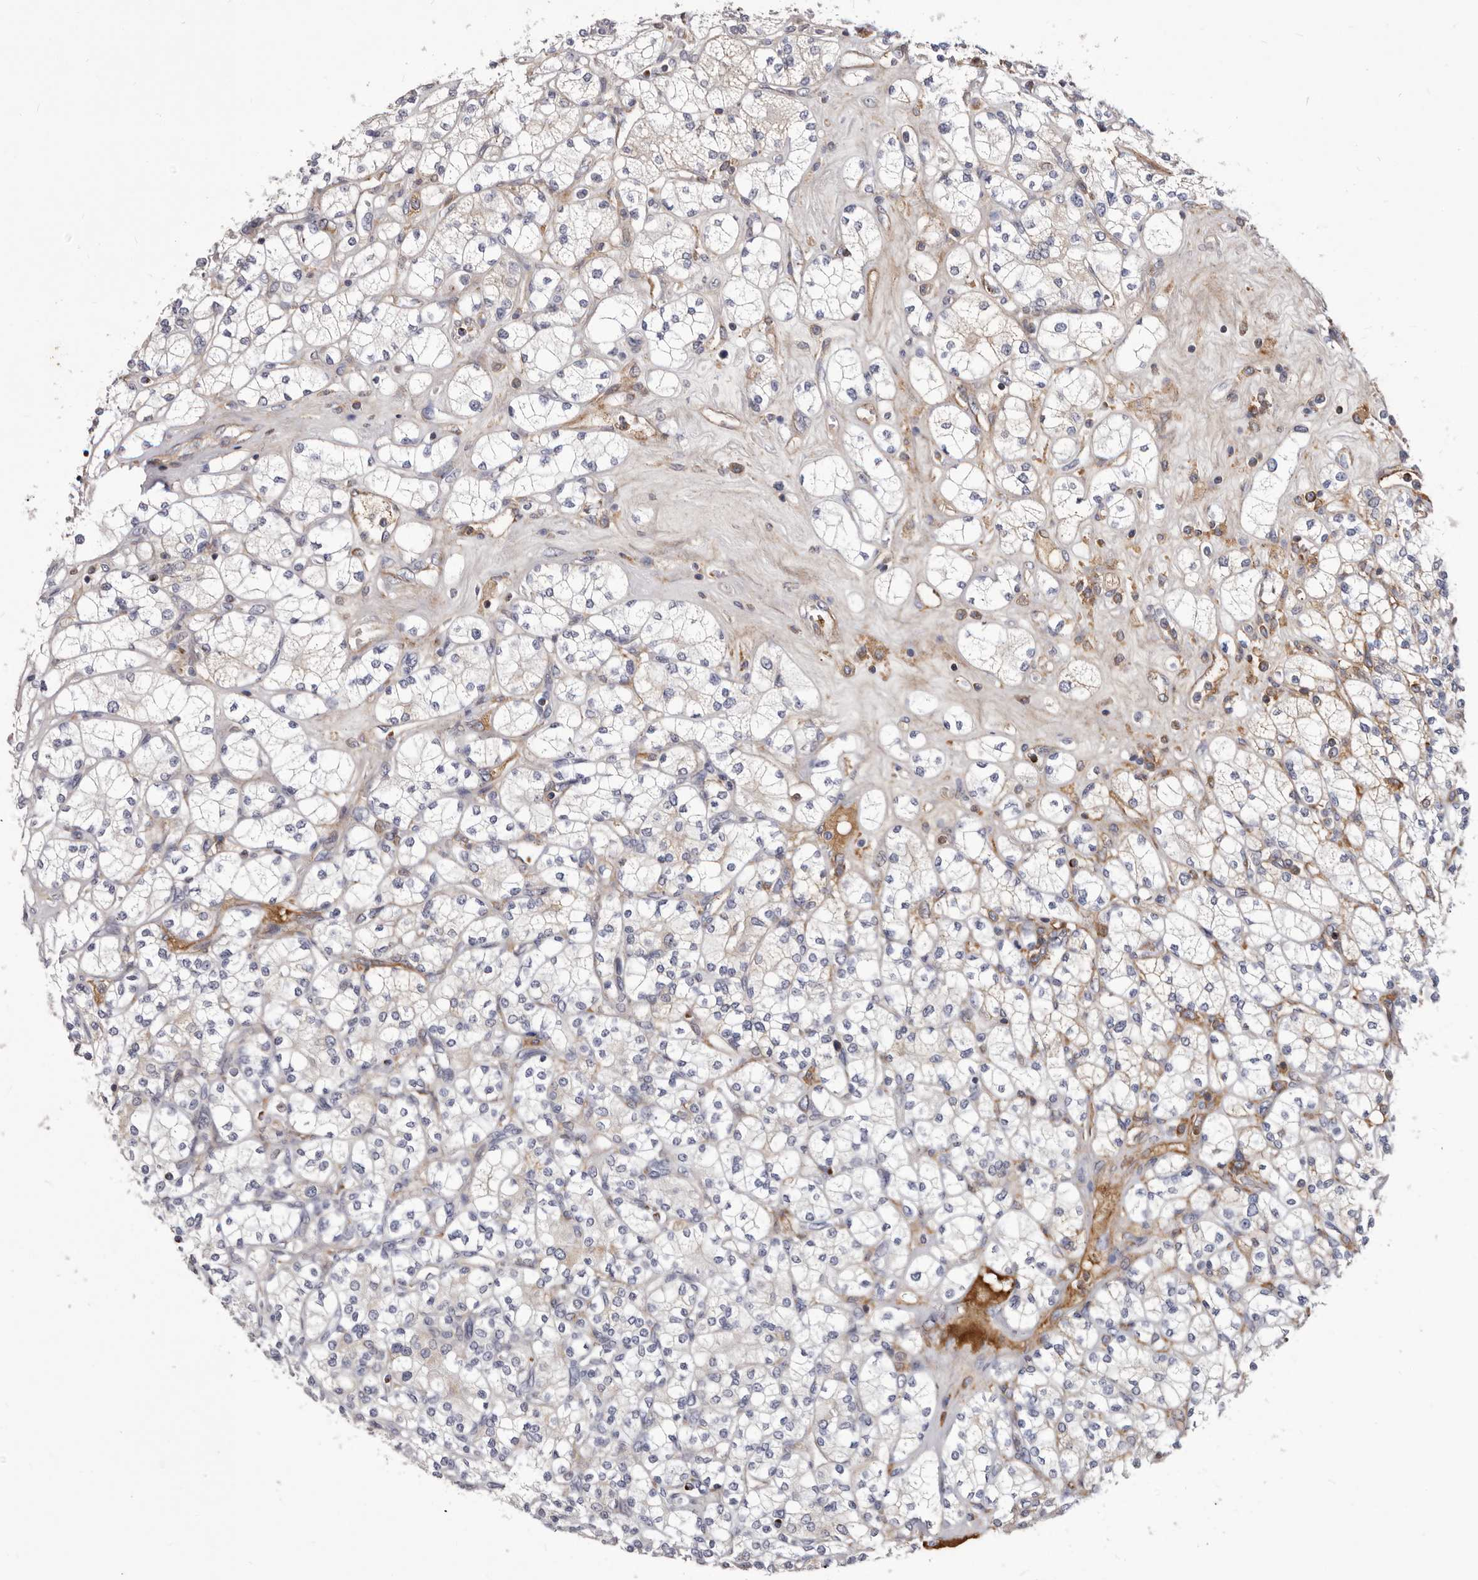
{"staining": {"intensity": "negative", "quantity": "none", "location": "none"}, "tissue": "renal cancer", "cell_type": "Tumor cells", "image_type": "cancer", "snomed": [{"axis": "morphology", "description": "Adenocarcinoma, NOS"}, {"axis": "topography", "description": "Kidney"}], "caption": "IHC micrograph of neoplastic tissue: renal adenocarcinoma stained with DAB (3,3'-diaminobenzidine) reveals no significant protein staining in tumor cells.", "gene": "NUBPL", "patient": {"sex": "male", "age": 77}}